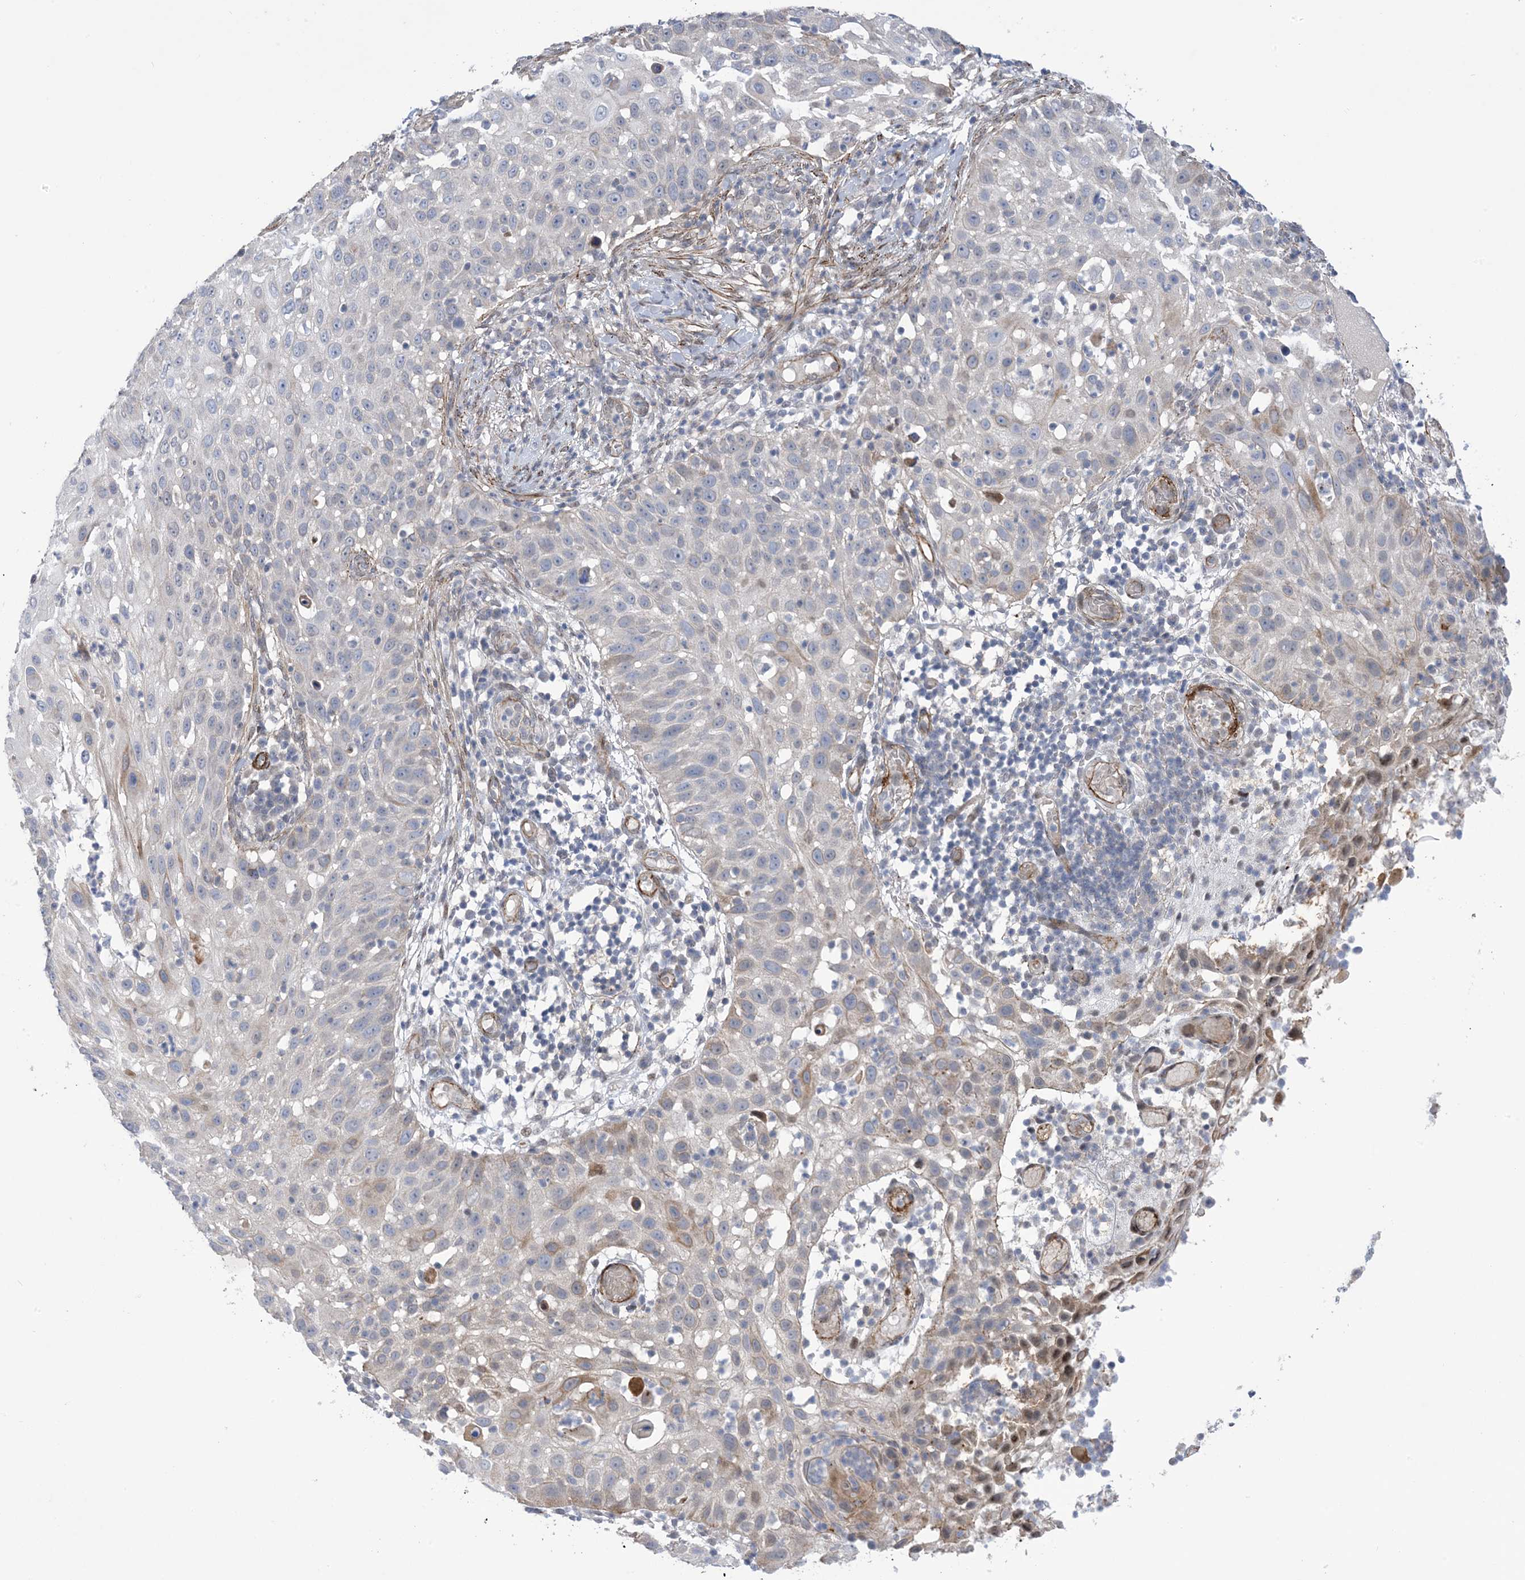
{"staining": {"intensity": "weak", "quantity": "<25%", "location": "cytoplasmic/membranous"}, "tissue": "skin cancer", "cell_type": "Tumor cells", "image_type": "cancer", "snomed": [{"axis": "morphology", "description": "Squamous cell carcinoma, NOS"}, {"axis": "topography", "description": "Skin"}], "caption": "Immunohistochemical staining of skin squamous cell carcinoma exhibits no significant staining in tumor cells. The staining is performed using DAB brown chromogen with nuclei counter-stained in using hematoxylin.", "gene": "ZNF8", "patient": {"sex": "female", "age": 44}}